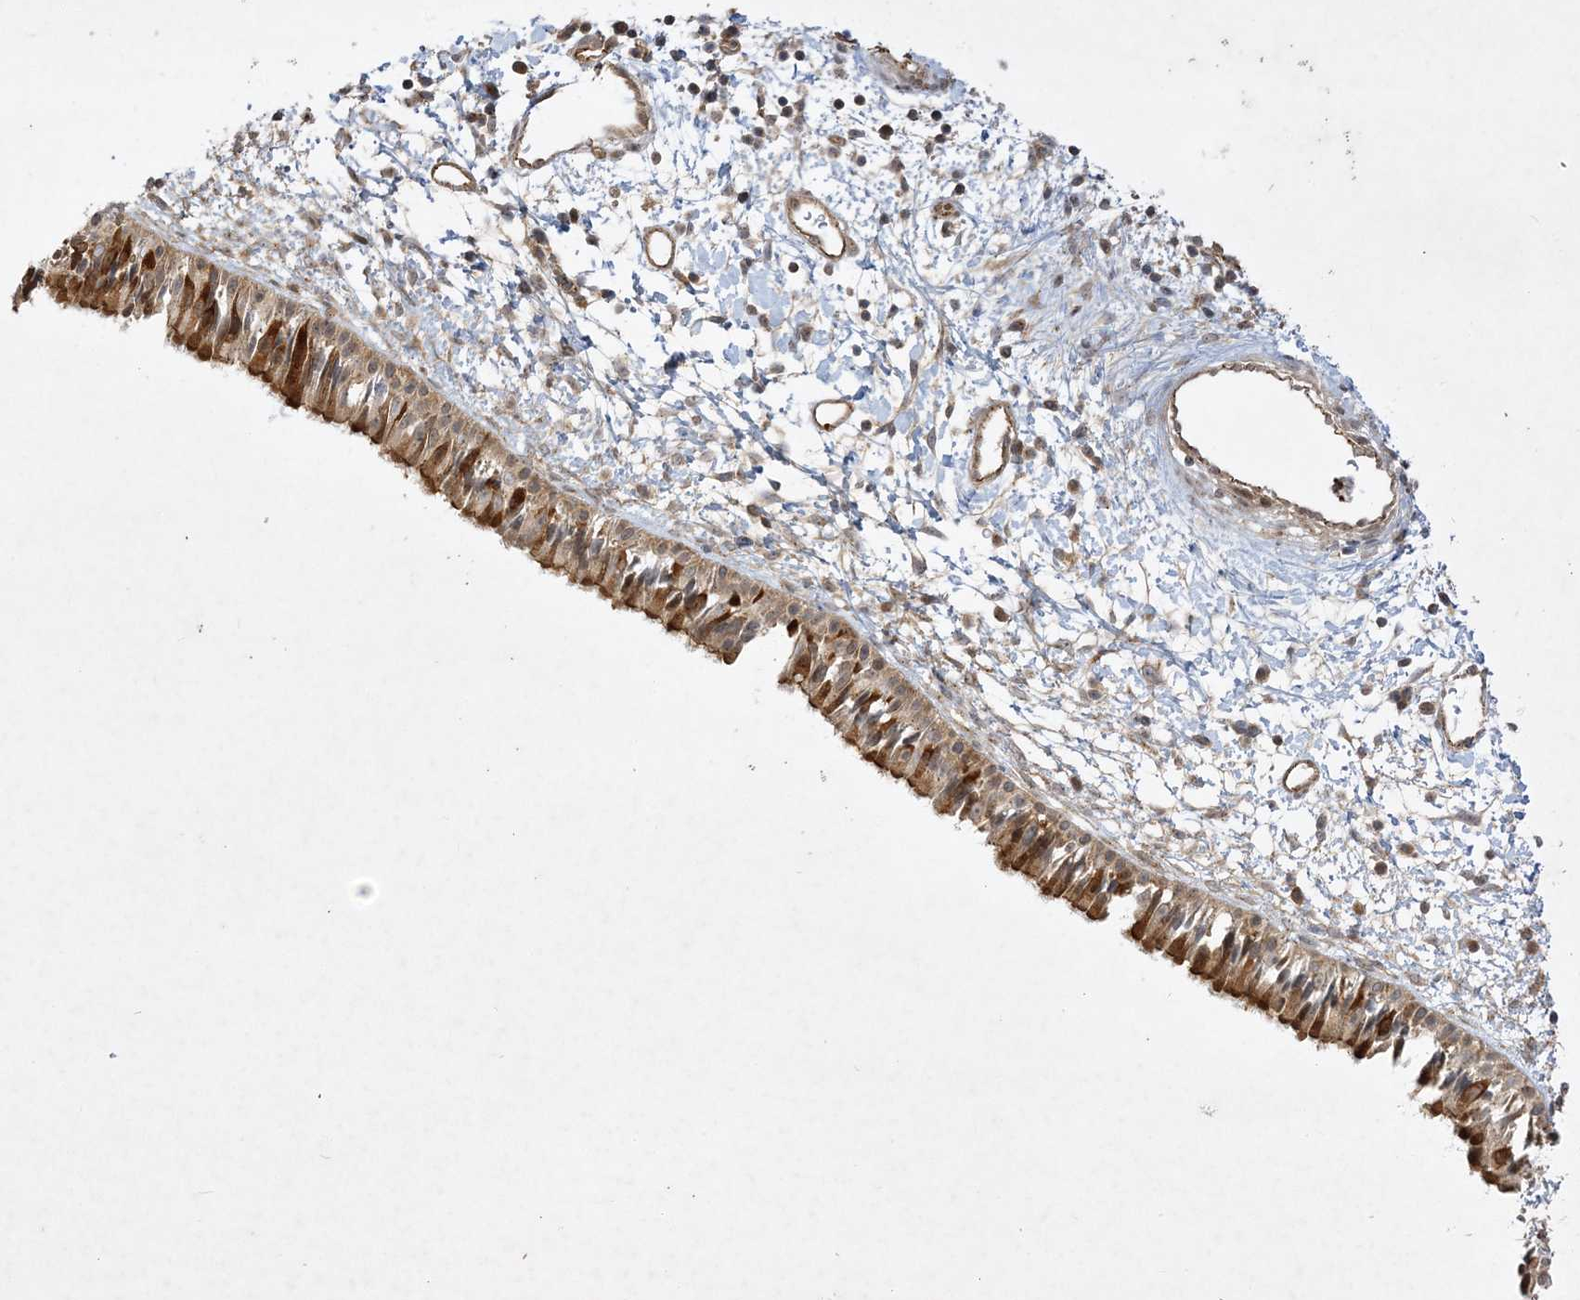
{"staining": {"intensity": "moderate", "quantity": ">75%", "location": "cytoplasmic/membranous"}, "tissue": "nasopharynx", "cell_type": "Respiratory epithelial cells", "image_type": "normal", "snomed": [{"axis": "morphology", "description": "Normal tissue, NOS"}, {"axis": "topography", "description": "Nasopharynx"}], "caption": "This is a histology image of immunohistochemistry (IHC) staining of normal nasopharynx, which shows moderate positivity in the cytoplasmic/membranous of respiratory epithelial cells.", "gene": "NAF1", "patient": {"sex": "male", "age": 22}}